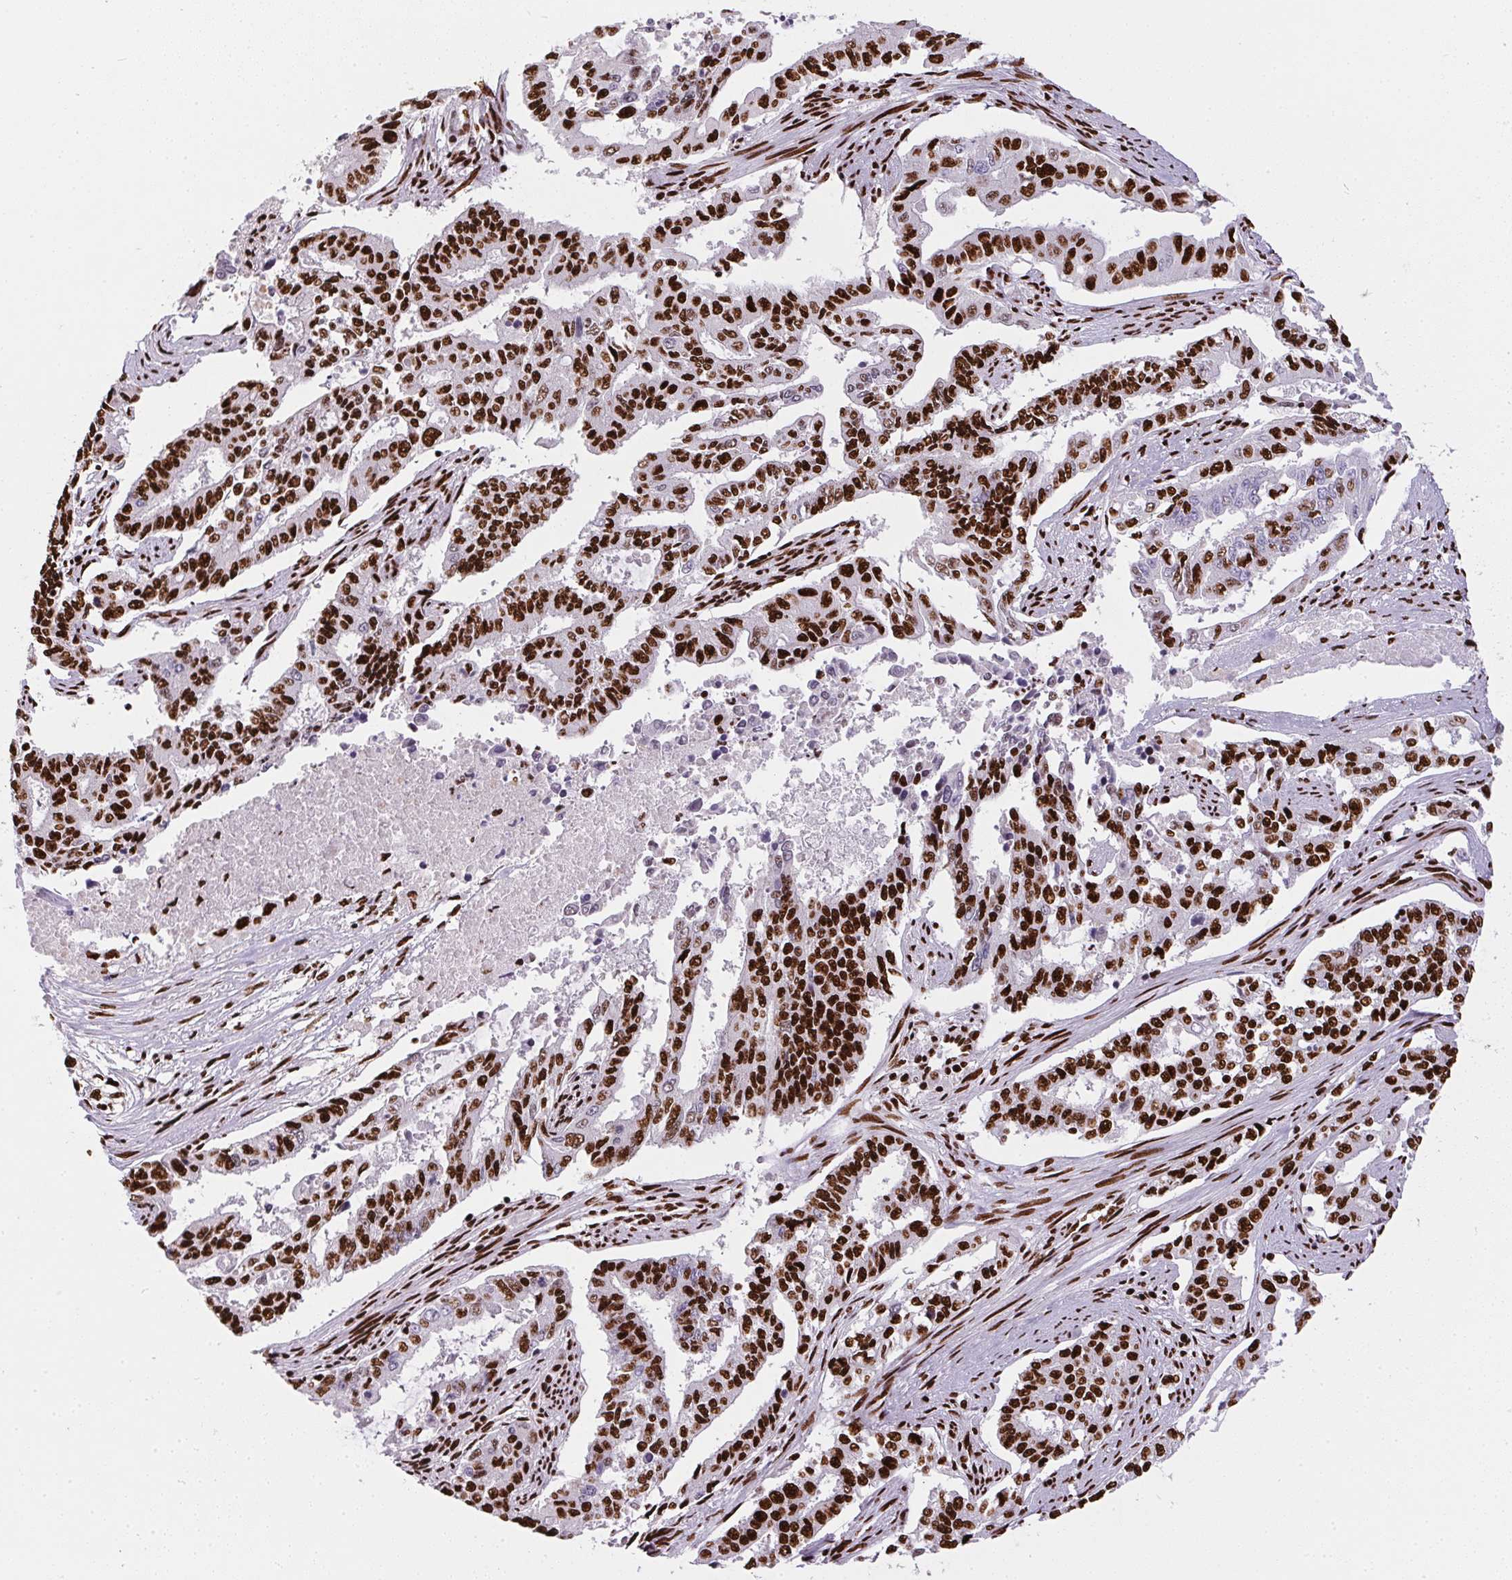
{"staining": {"intensity": "strong", "quantity": ">75%", "location": "nuclear"}, "tissue": "endometrial cancer", "cell_type": "Tumor cells", "image_type": "cancer", "snomed": [{"axis": "morphology", "description": "Adenocarcinoma, NOS"}, {"axis": "topography", "description": "Uterus"}], "caption": "Strong nuclear positivity for a protein is appreciated in about >75% of tumor cells of adenocarcinoma (endometrial) using IHC.", "gene": "PAGE3", "patient": {"sex": "female", "age": 59}}